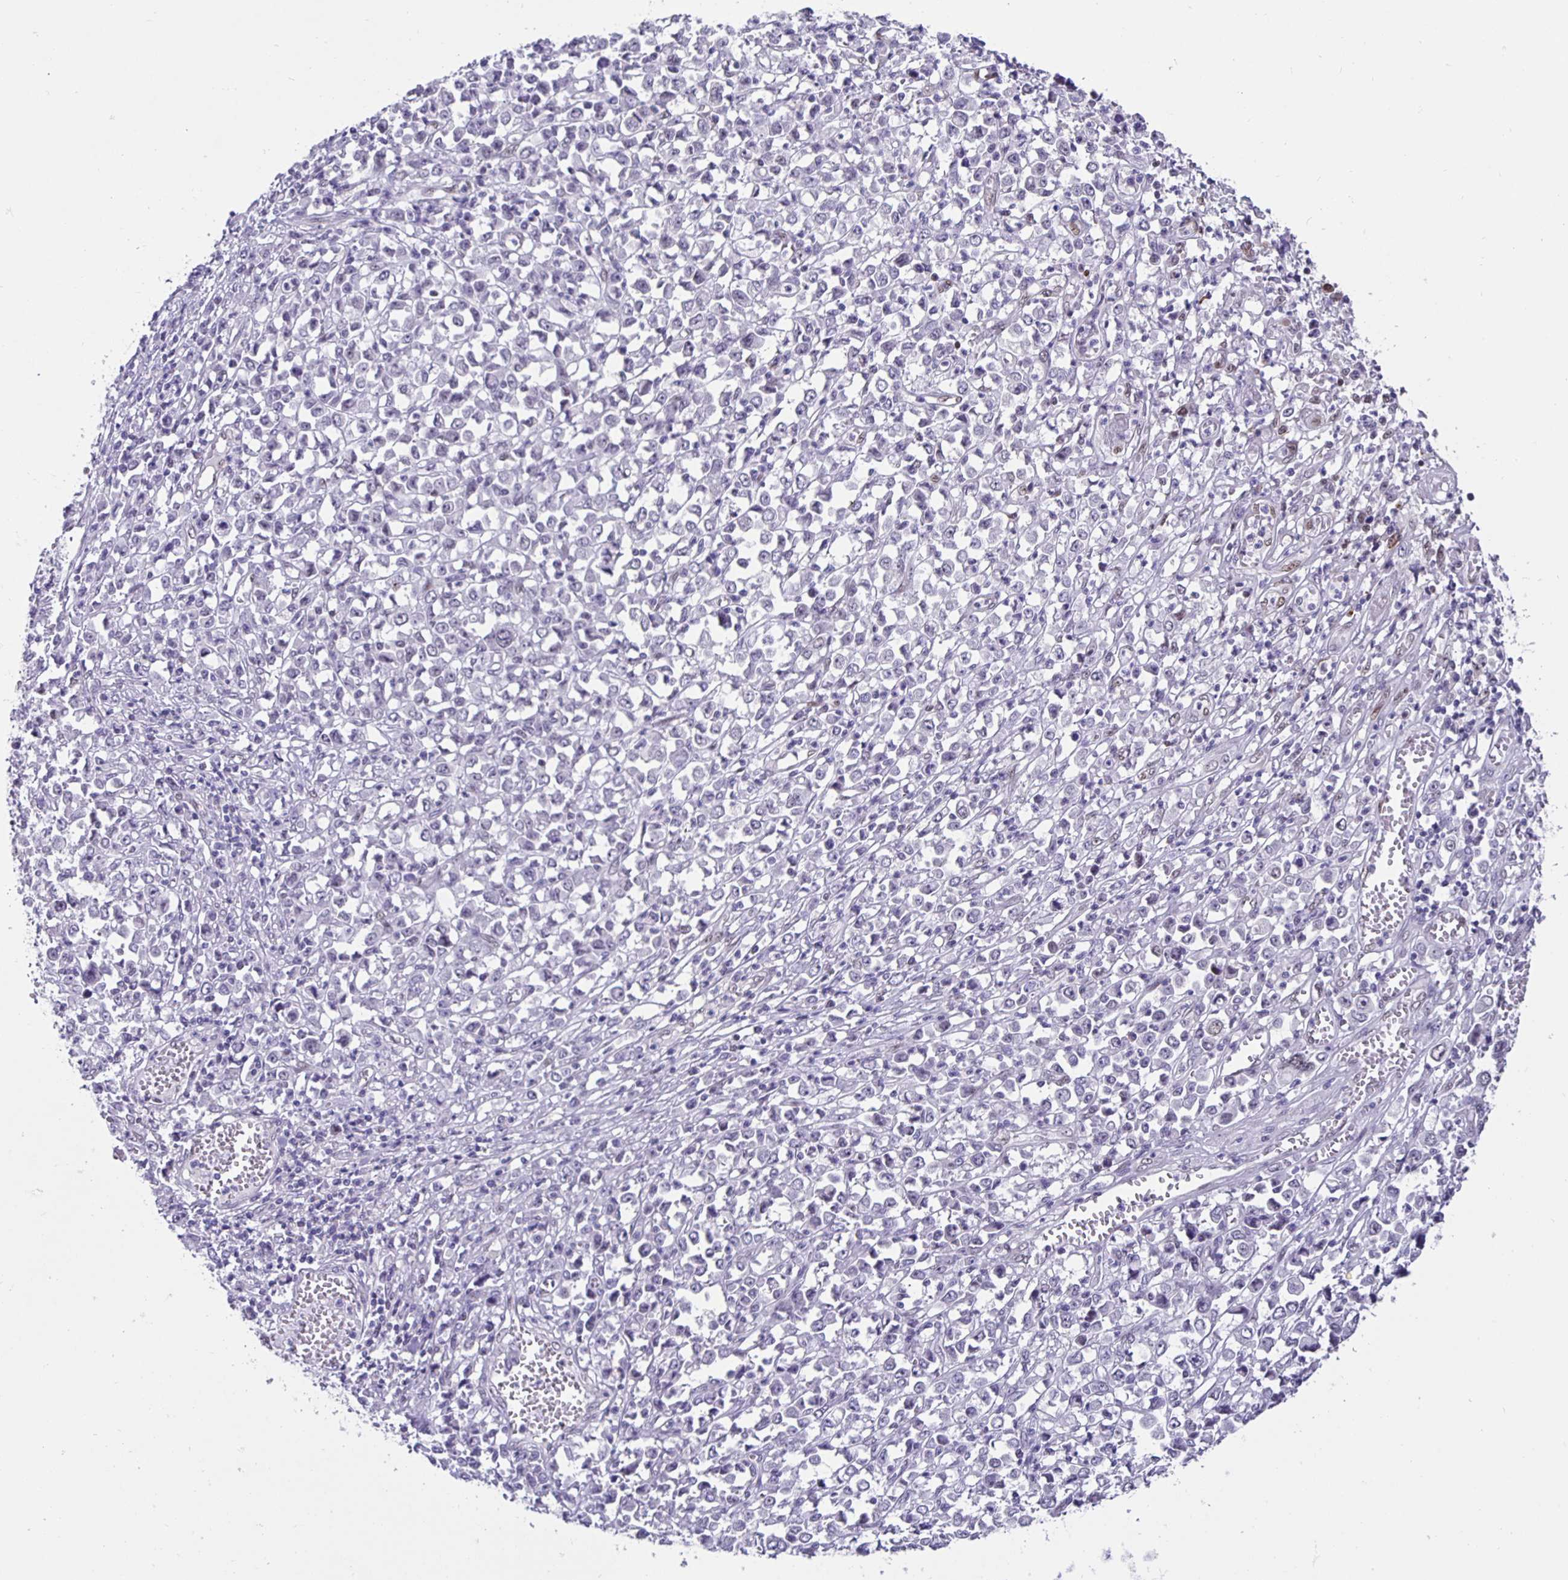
{"staining": {"intensity": "negative", "quantity": "none", "location": "none"}, "tissue": "stomach cancer", "cell_type": "Tumor cells", "image_type": "cancer", "snomed": [{"axis": "morphology", "description": "Adenocarcinoma, NOS"}, {"axis": "topography", "description": "Stomach, upper"}], "caption": "IHC of stomach cancer shows no positivity in tumor cells.", "gene": "FOSL2", "patient": {"sex": "male", "age": 70}}